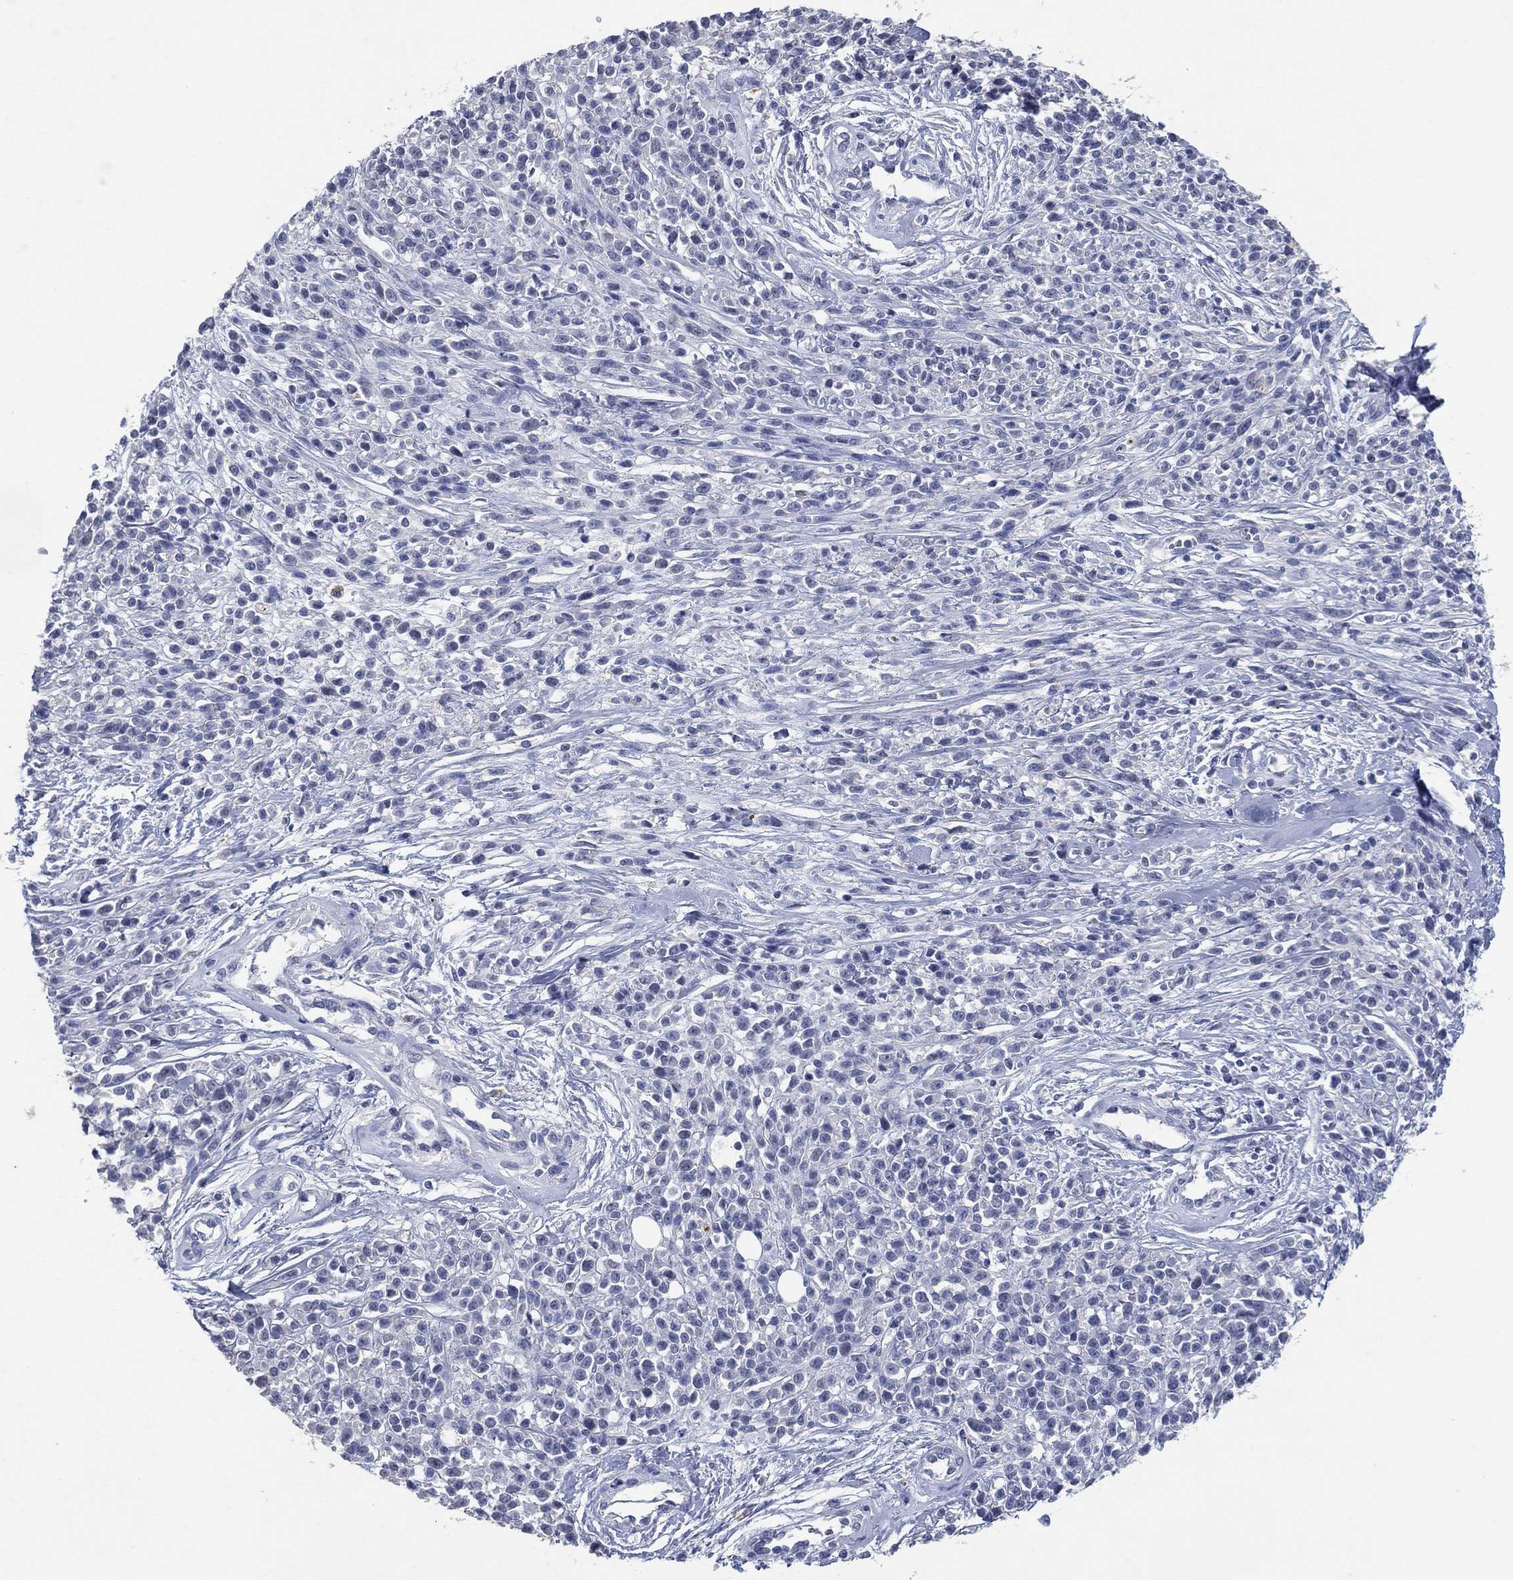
{"staining": {"intensity": "negative", "quantity": "none", "location": "none"}, "tissue": "melanoma", "cell_type": "Tumor cells", "image_type": "cancer", "snomed": [{"axis": "morphology", "description": "Malignant melanoma, NOS"}, {"axis": "topography", "description": "Skin"}, {"axis": "topography", "description": "Skin of trunk"}], "caption": "DAB immunohistochemical staining of human melanoma shows no significant positivity in tumor cells. Brightfield microscopy of immunohistochemistry stained with DAB (3,3'-diaminobenzidine) (brown) and hematoxylin (blue), captured at high magnification.", "gene": "FSCN2", "patient": {"sex": "male", "age": 74}}